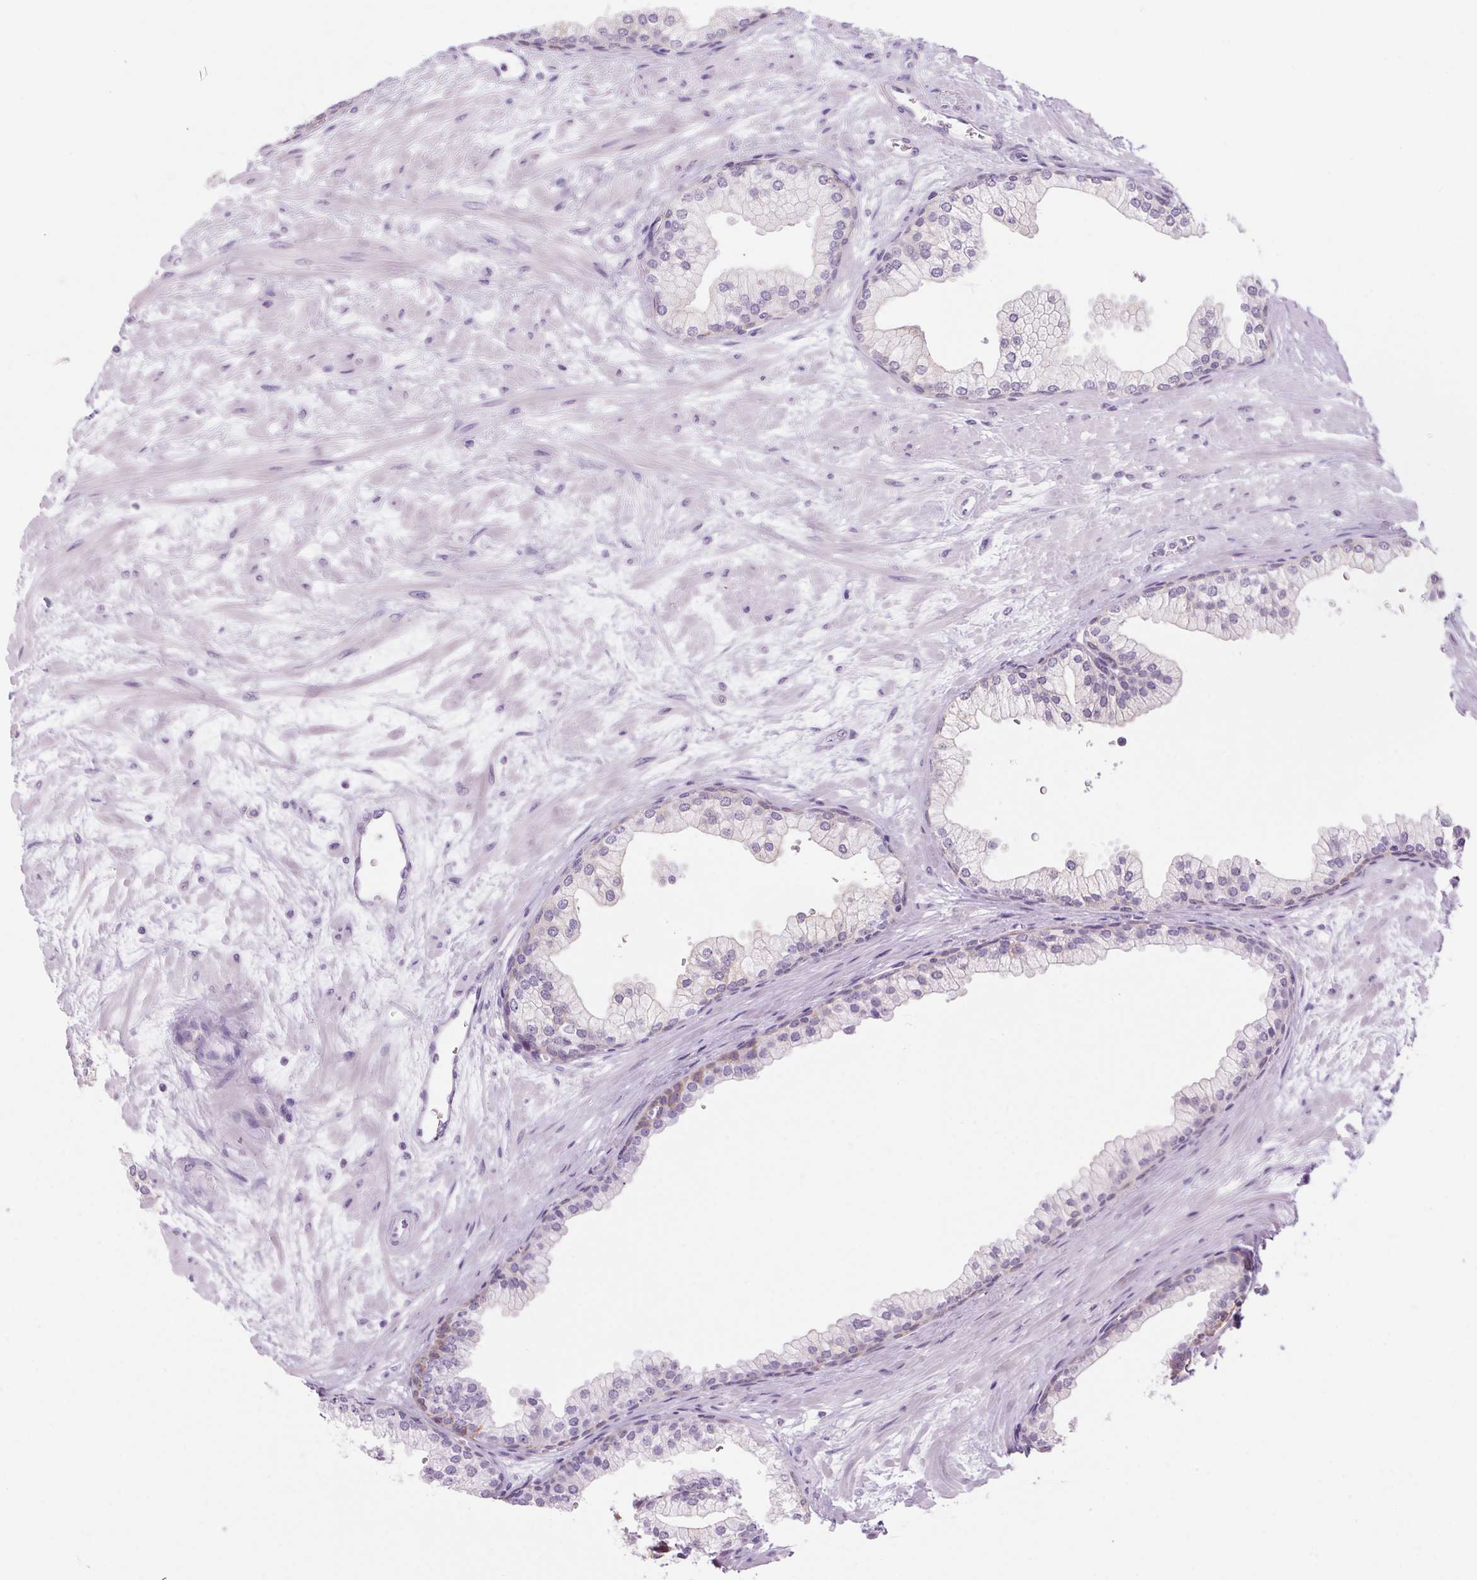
{"staining": {"intensity": "weak", "quantity": "<25%", "location": "cytoplasmic/membranous"}, "tissue": "prostate", "cell_type": "Glandular cells", "image_type": "normal", "snomed": [{"axis": "morphology", "description": "Normal tissue, NOS"}, {"axis": "topography", "description": "Prostate"}, {"axis": "topography", "description": "Peripheral nerve tissue"}], "caption": "Micrograph shows no significant protein staining in glandular cells of benign prostate. Brightfield microscopy of immunohistochemistry (IHC) stained with DAB (brown) and hematoxylin (blue), captured at high magnification.", "gene": "RPTN", "patient": {"sex": "male", "age": 61}}